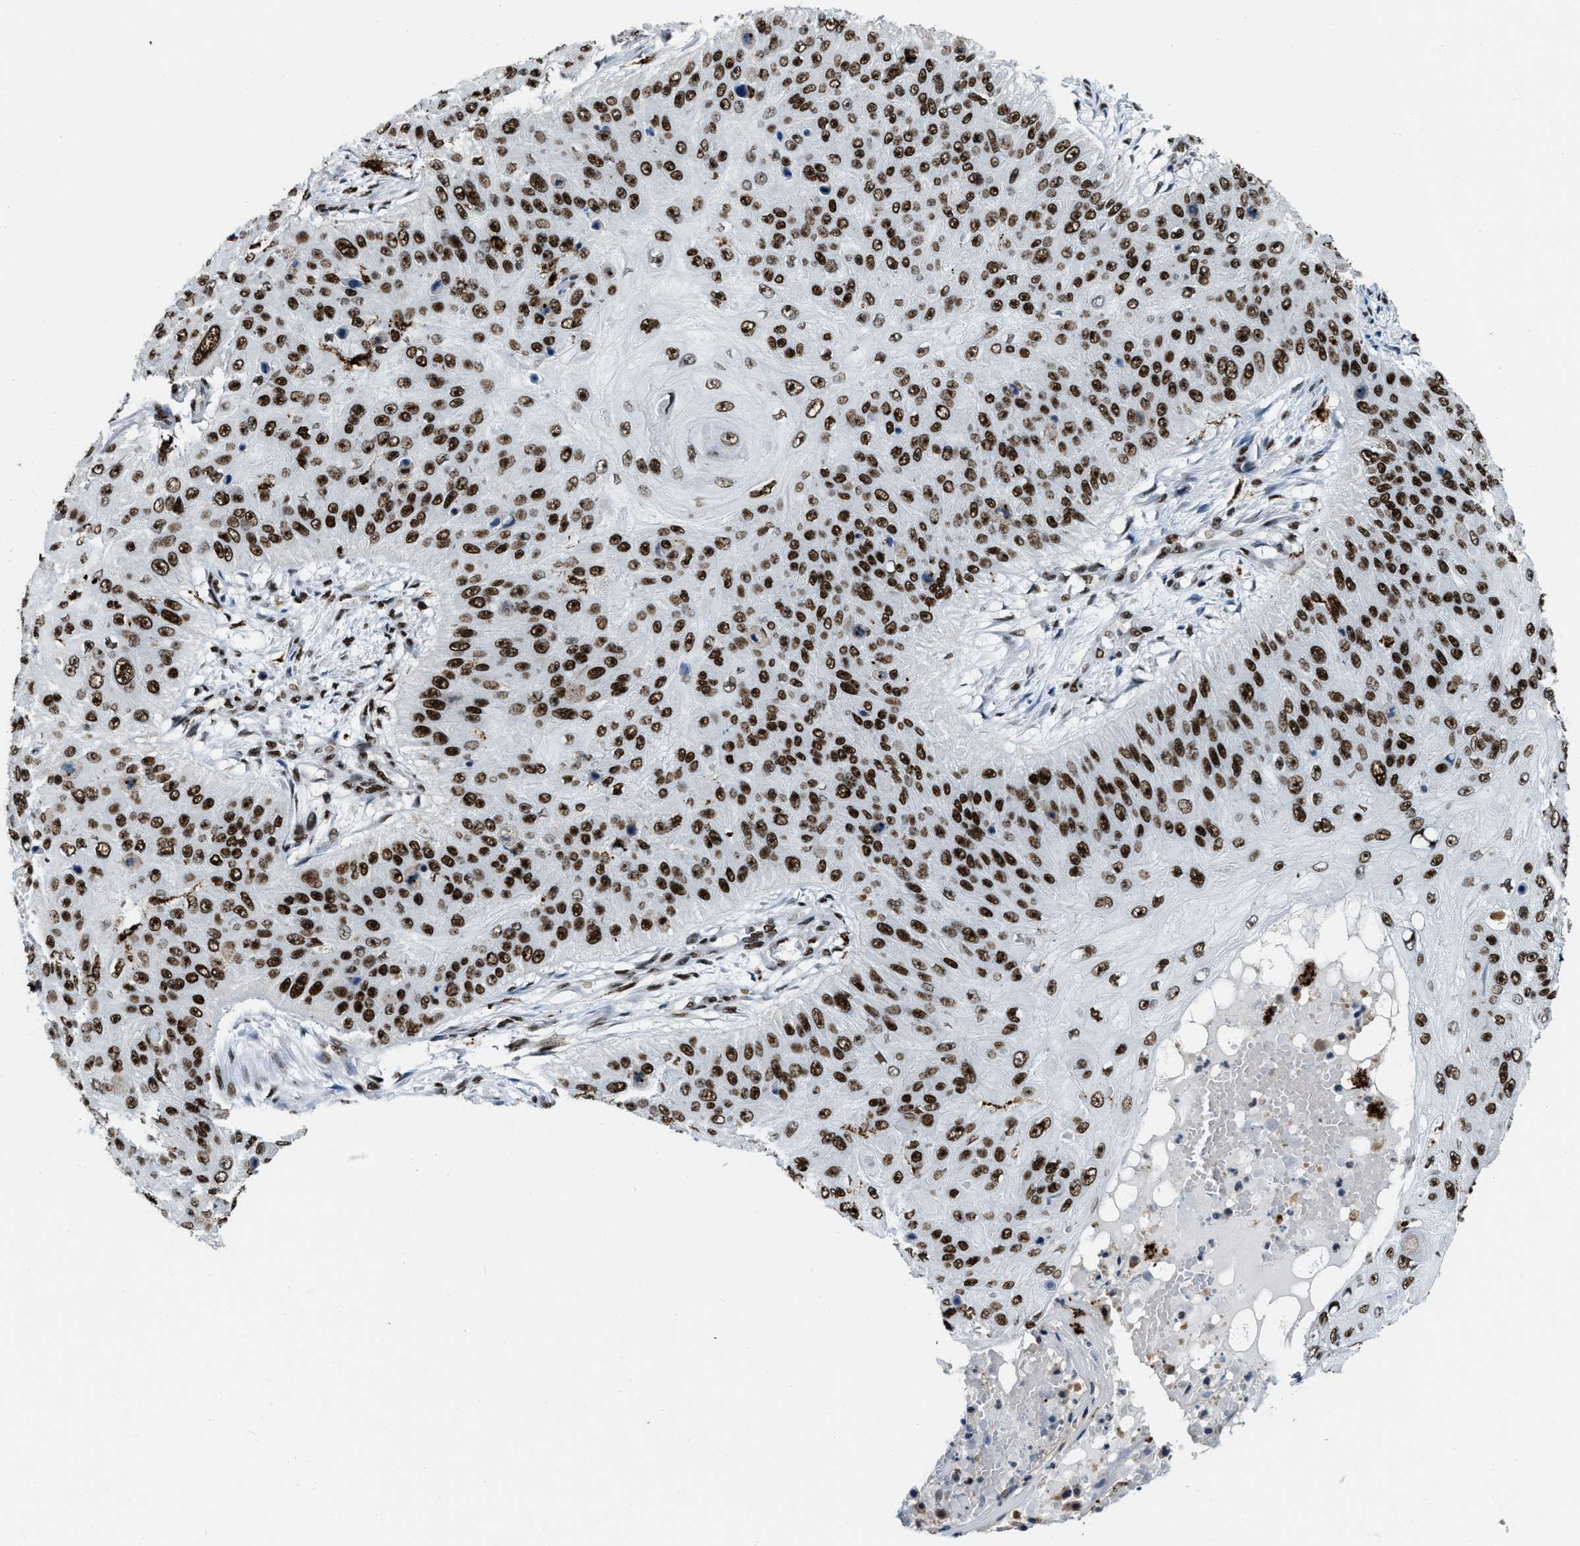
{"staining": {"intensity": "strong", "quantity": ">75%", "location": "nuclear"}, "tissue": "skin cancer", "cell_type": "Tumor cells", "image_type": "cancer", "snomed": [{"axis": "morphology", "description": "Squamous cell carcinoma, NOS"}, {"axis": "topography", "description": "Skin"}], "caption": "A photomicrograph showing strong nuclear staining in approximately >75% of tumor cells in skin cancer (squamous cell carcinoma), as visualized by brown immunohistochemical staining.", "gene": "NUMA1", "patient": {"sex": "female", "age": 80}}